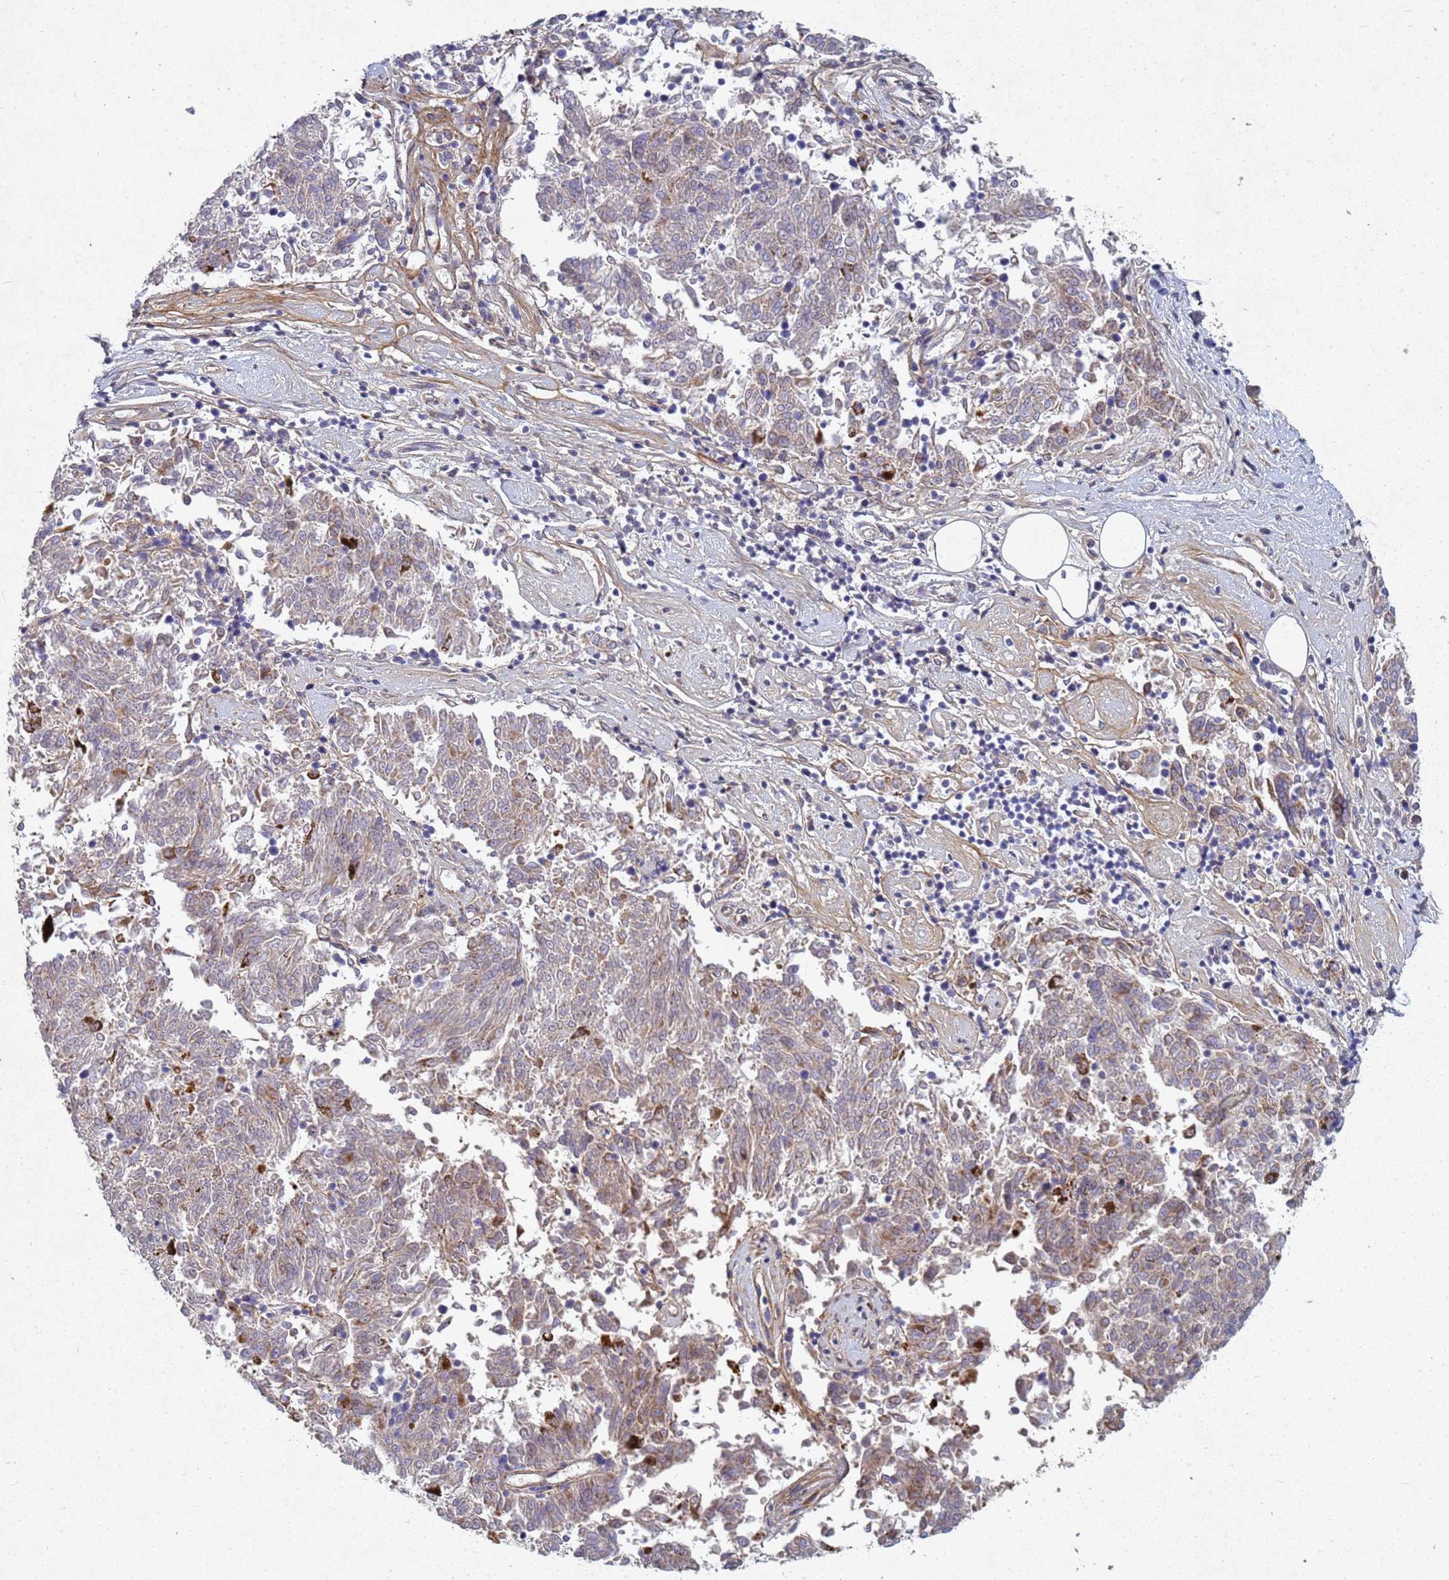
{"staining": {"intensity": "moderate", "quantity": "<25%", "location": "cytoplasmic/membranous"}, "tissue": "melanoma", "cell_type": "Tumor cells", "image_type": "cancer", "snomed": [{"axis": "morphology", "description": "Malignant melanoma, NOS"}, {"axis": "topography", "description": "Skin"}], "caption": "Protein staining shows moderate cytoplasmic/membranous staining in approximately <25% of tumor cells in malignant melanoma.", "gene": "TNPO2", "patient": {"sex": "female", "age": 72}}